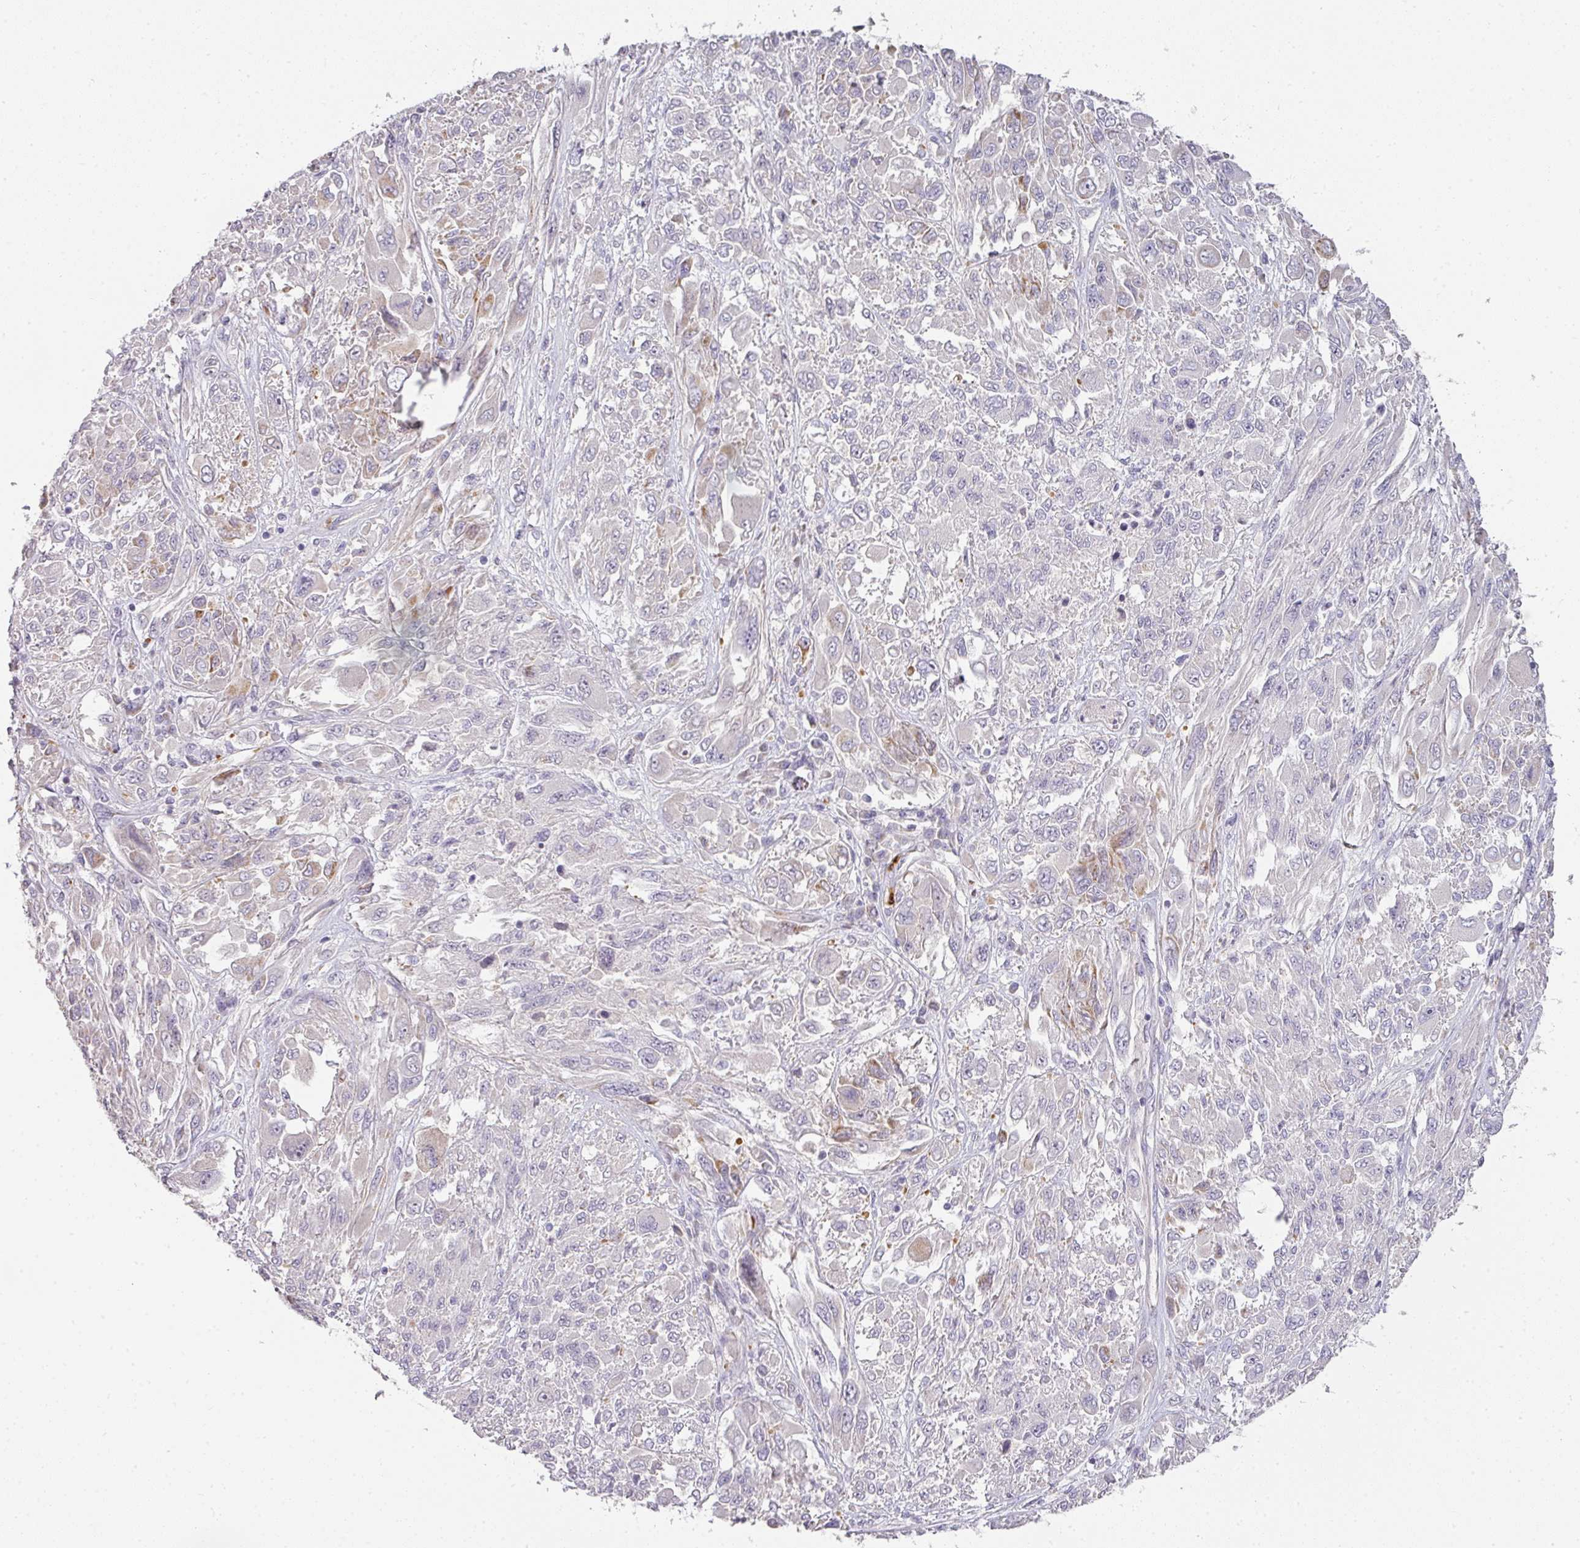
{"staining": {"intensity": "weak", "quantity": "<25%", "location": "cytoplasmic/membranous"}, "tissue": "melanoma", "cell_type": "Tumor cells", "image_type": "cancer", "snomed": [{"axis": "morphology", "description": "Malignant melanoma, NOS"}, {"axis": "topography", "description": "Skin"}], "caption": "Tumor cells show no significant positivity in melanoma.", "gene": "HHEX", "patient": {"sex": "female", "age": 91}}